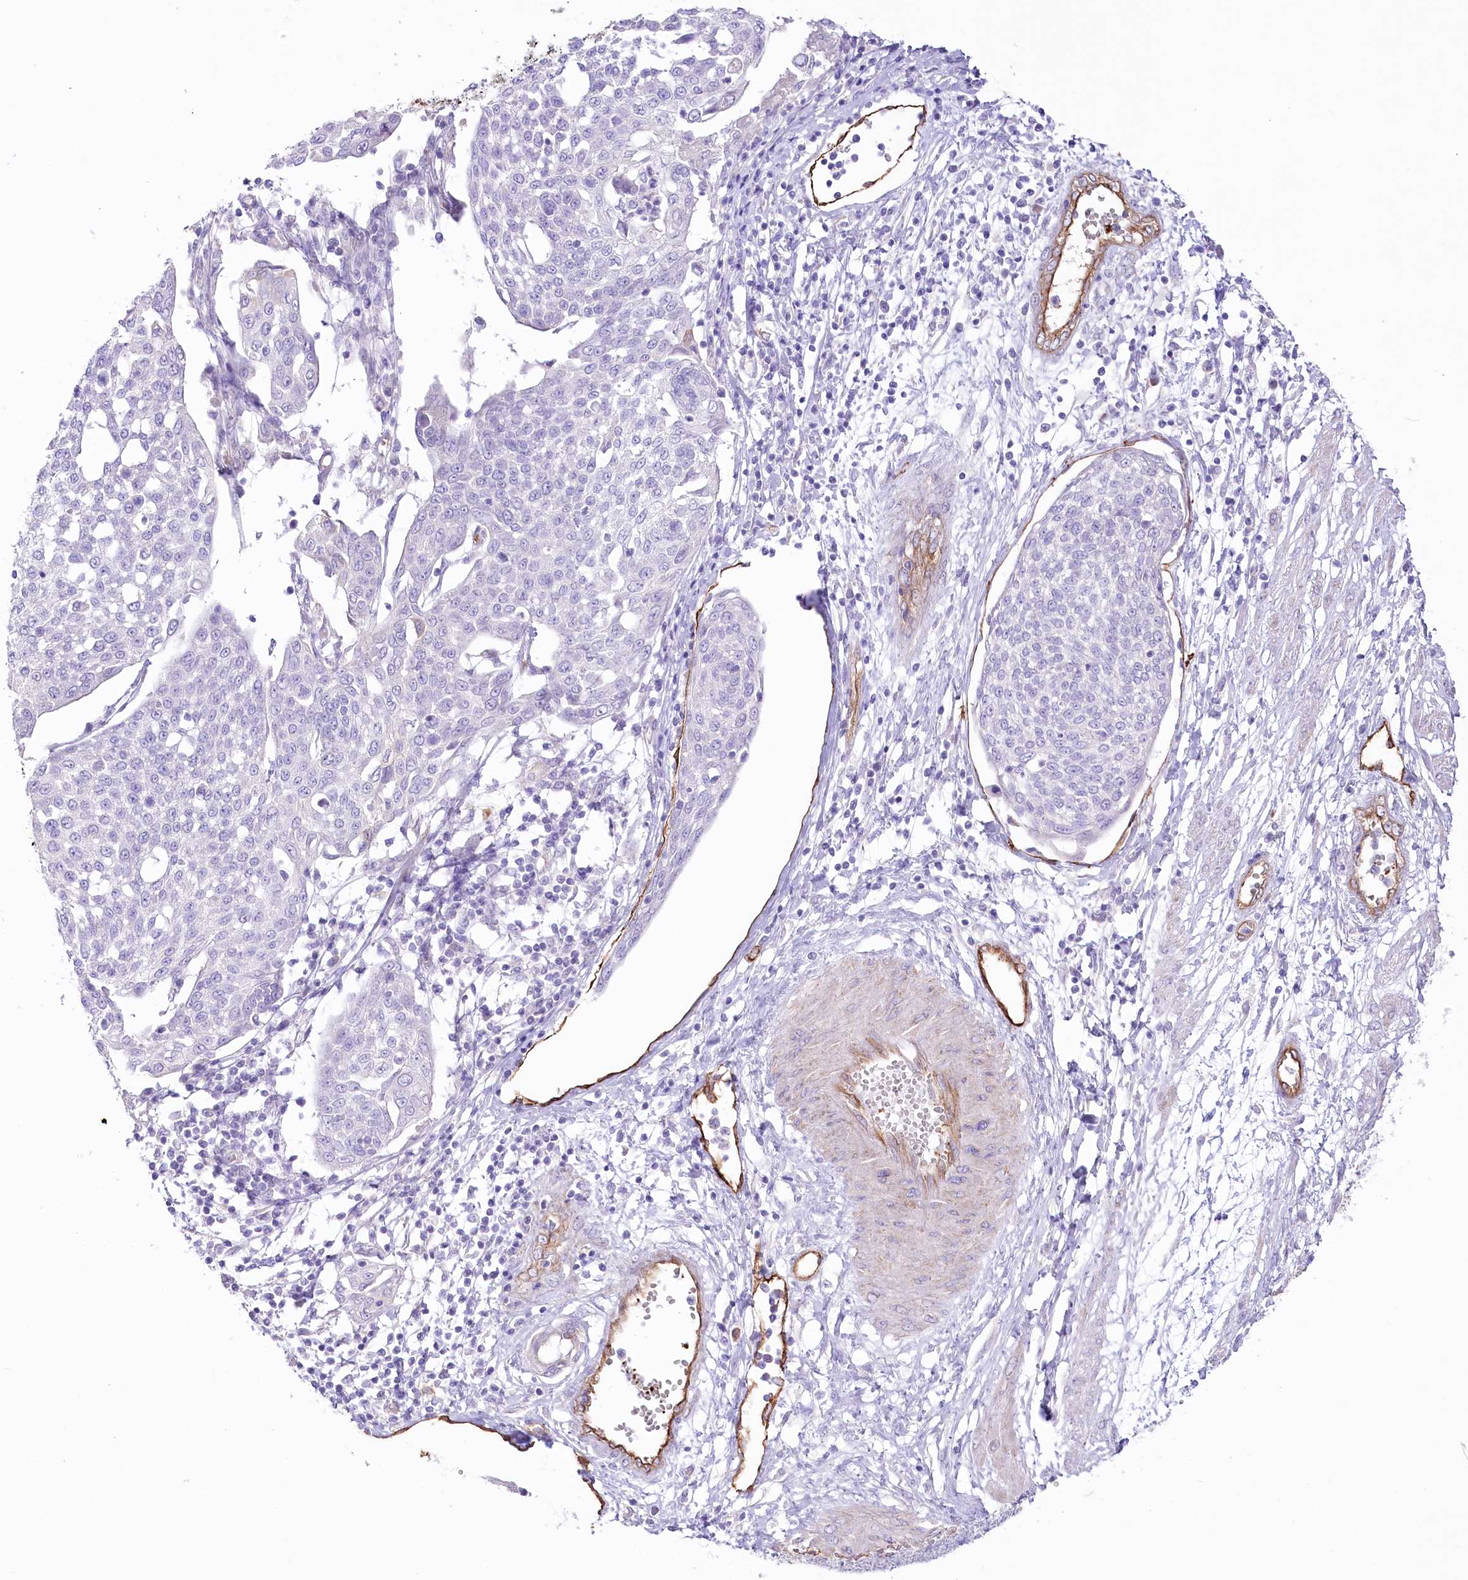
{"staining": {"intensity": "negative", "quantity": "none", "location": "none"}, "tissue": "cervical cancer", "cell_type": "Tumor cells", "image_type": "cancer", "snomed": [{"axis": "morphology", "description": "Squamous cell carcinoma, NOS"}, {"axis": "topography", "description": "Cervix"}], "caption": "IHC histopathology image of neoplastic tissue: human cervical cancer (squamous cell carcinoma) stained with DAB (3,3'-diaminobenzidine) displays no significant protein expression in tumor cells. (Brightfield microscopy of DAB IHC at high magnification).", "gene": "SLC39A10", "patient": {"sex": "female", "age": 34}}